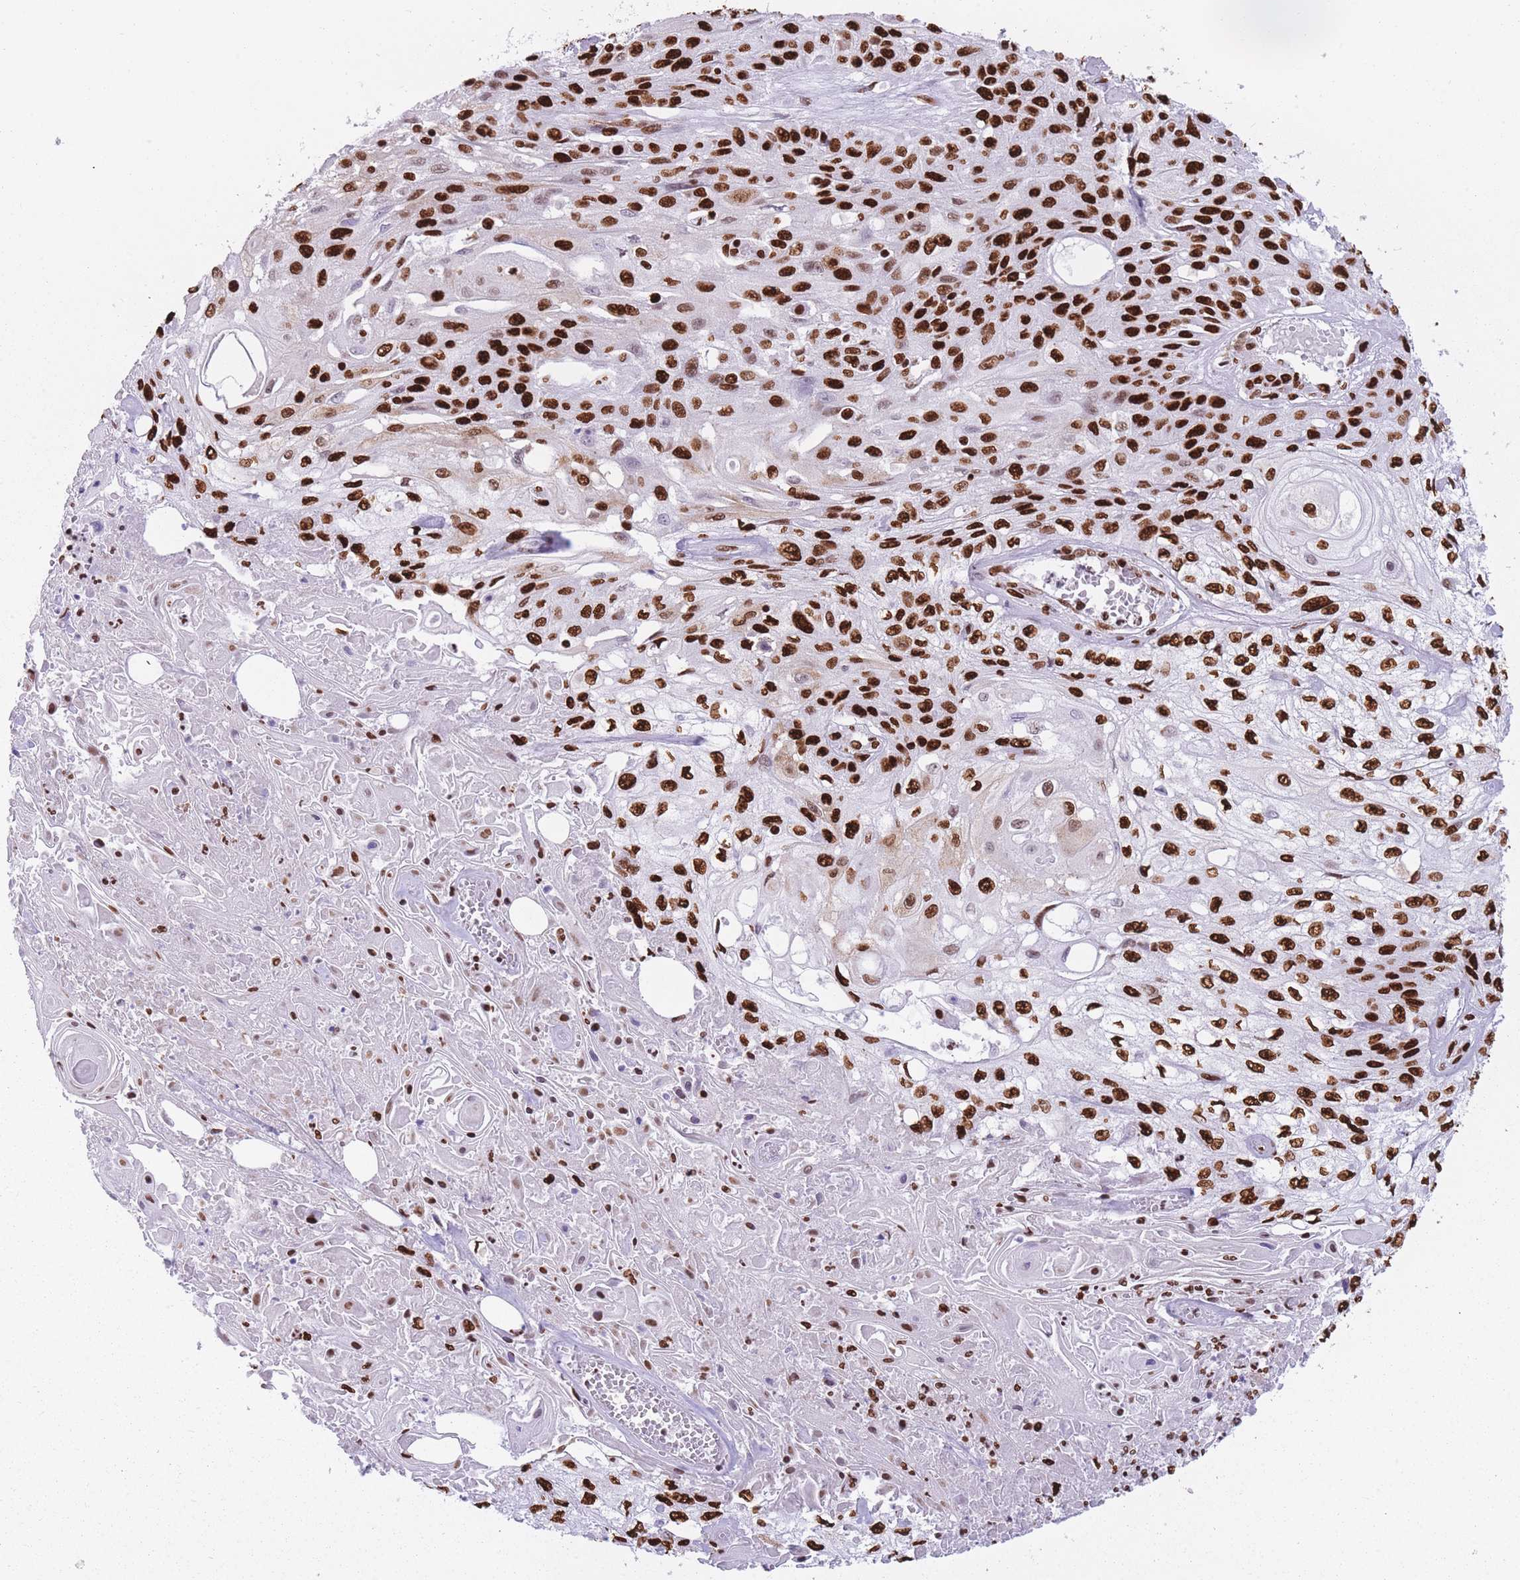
{"staining": {"intensity": "strong", "quantity": ">75%", "location": "nuclear"}, "tissue": "skin cancer", "cell_type": "Tumor cells", "image_type": "cancer", "snomed": [{"axis": "morphology", "description": "Squamous cell carcinoma, NOS"}, {"axis": "morphology", "description": "Squamous cell carcinoma, metastatic, NOS"}, {"axis": "topography", "description": "Skin"}, {"axis": "topography", "description": "Lymph node"}], "caption": "A micrograph of human skin cancer (metastatic squamous cell carcinoma) stained for a protein exhibits strong nuclear brown staining in tumor cells.", "gene": "HNRNPUL1", "patient": {"sex": "male", "age": 75}}